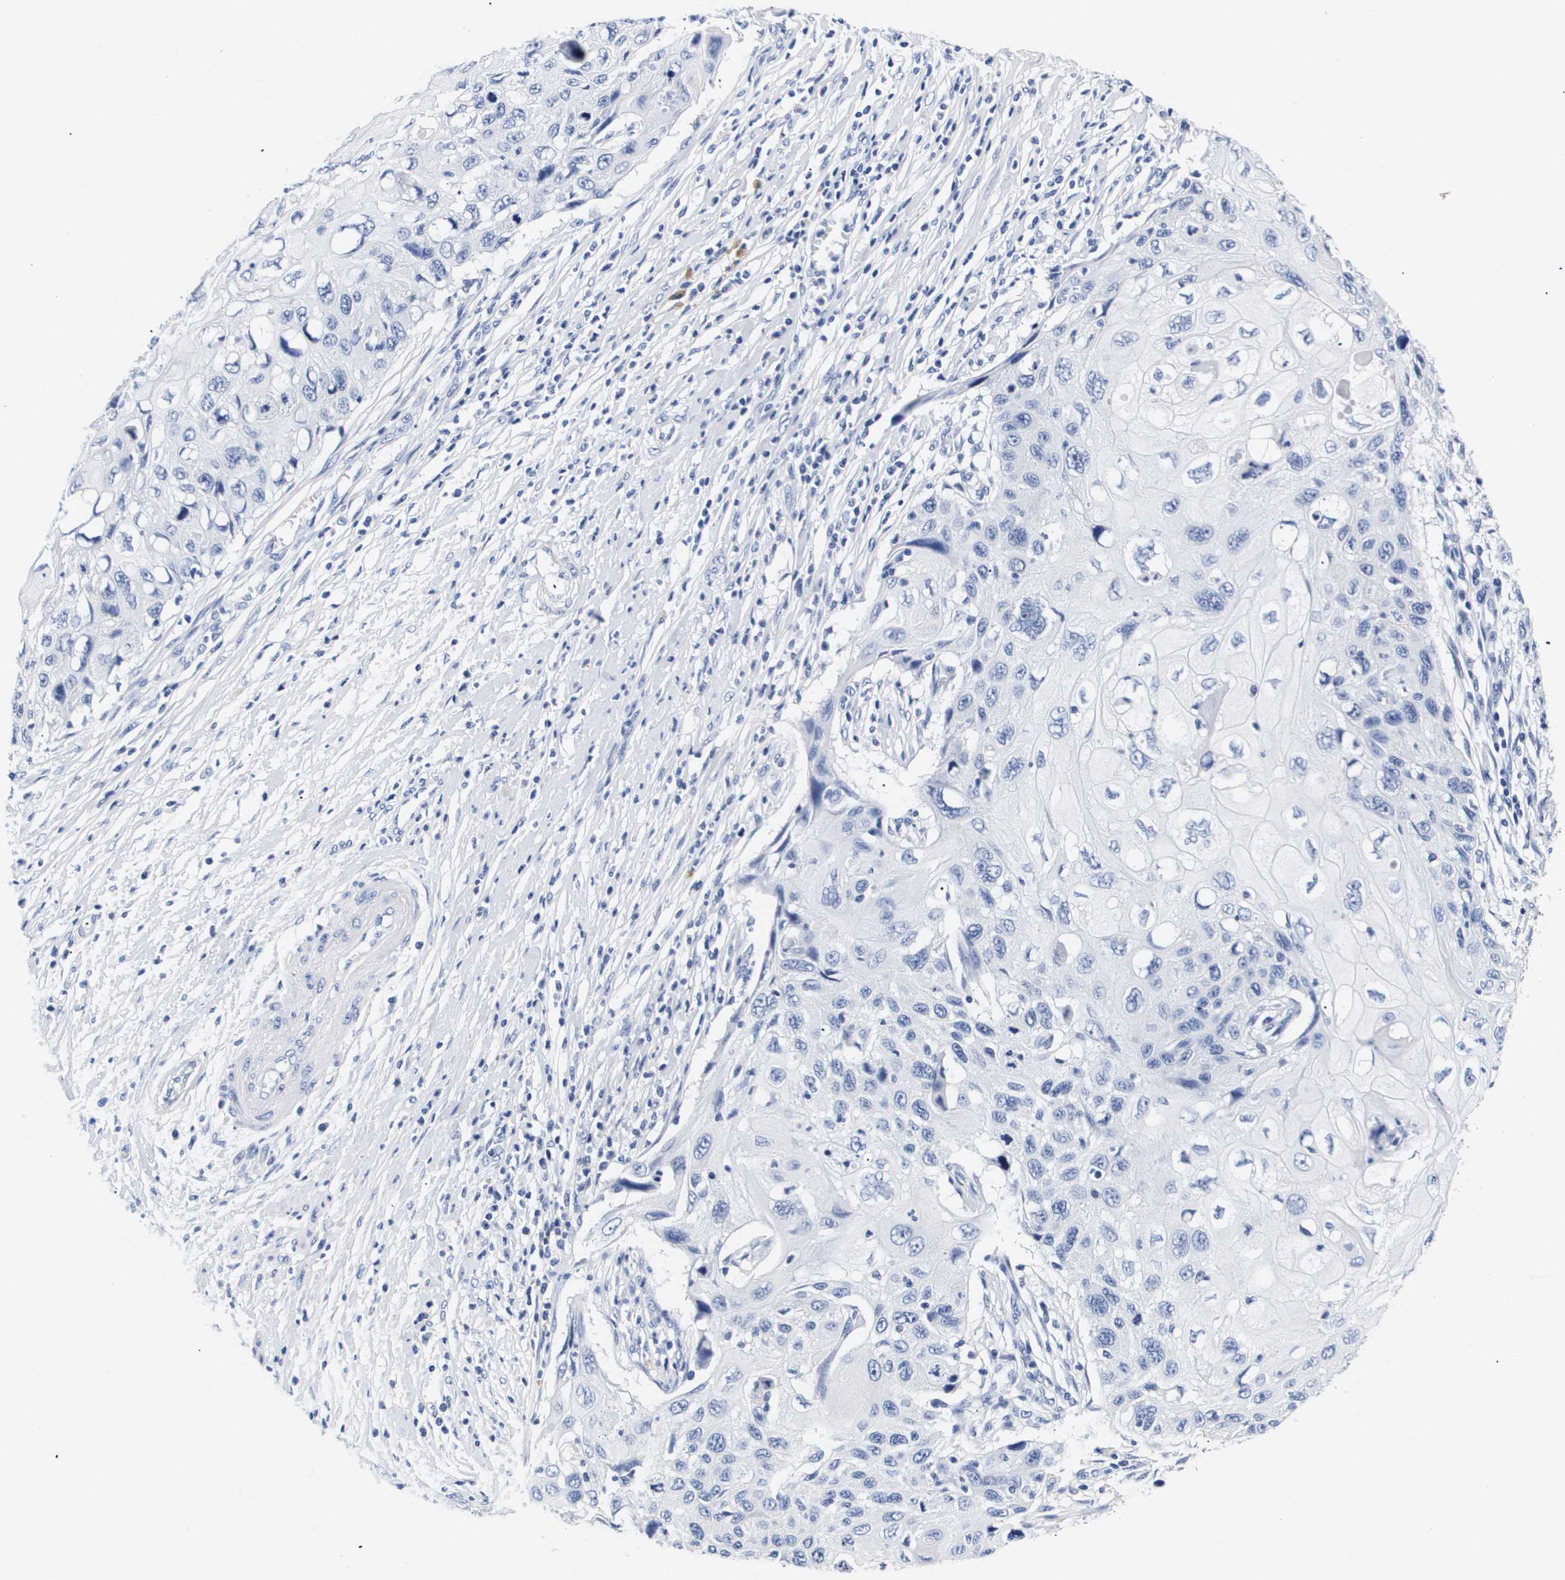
{"staining": {"intensity": "negative", "quantity": "none", "location": "none"}, "tissue": "cervical cancer", "cell_type": "Tumor cells", "image_type": "cancer", "snomed": [{"axis": "morphology", "description": "Squamous cell carcinoma, NOS"}, {"axis": "topography", "description": "Cervix"}], "caption": "Tumor cells are negative for protein expression in human cervical cancer (squamous cell carcinoma). (DAB (3,3'-diaminobenzidine) IHC visualized using brightfield microscopy, high magnification).", "gene": "ATP6V0A4", "patient": {"sex": "female", "age": 70}}